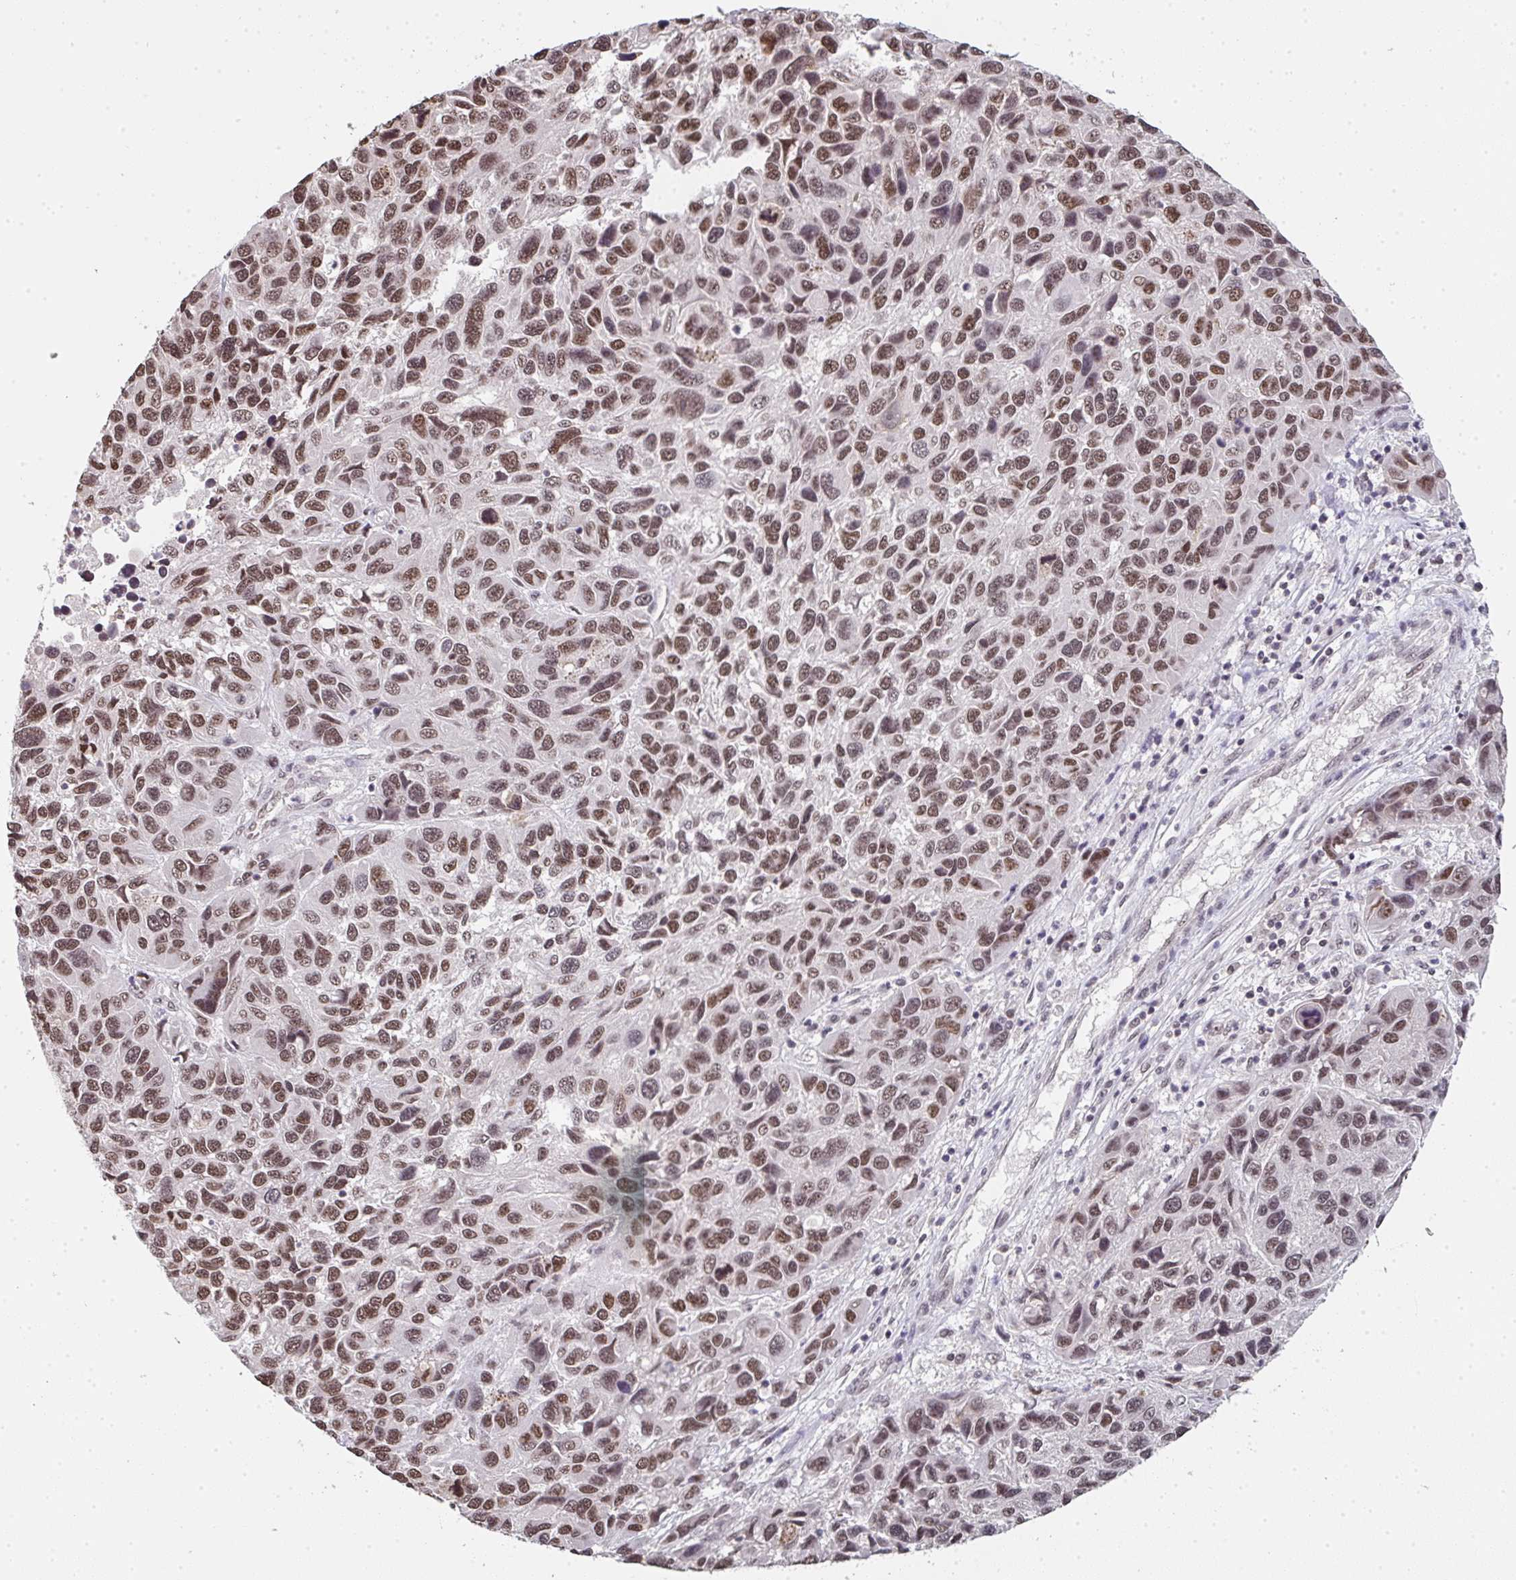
{"staining": {"intensity": "moderate", "quantity": ">75%", "location": "nuclear"}, "tissue": "melanoma", "cell_type": "Tumor cells", "image_type": "cancer", "snomed": [{"axis": "morphology", "description": "Malignant melanoma, NOS"}, {"axis": "topography", "description": "Skin"}], "caption": "The immunohistochemical stain shows moderate nuclear expression in tumor cells of malignant melanoma tissue.", "gene": "DKC1", "patient": {"sex": "male", "age": 53}}